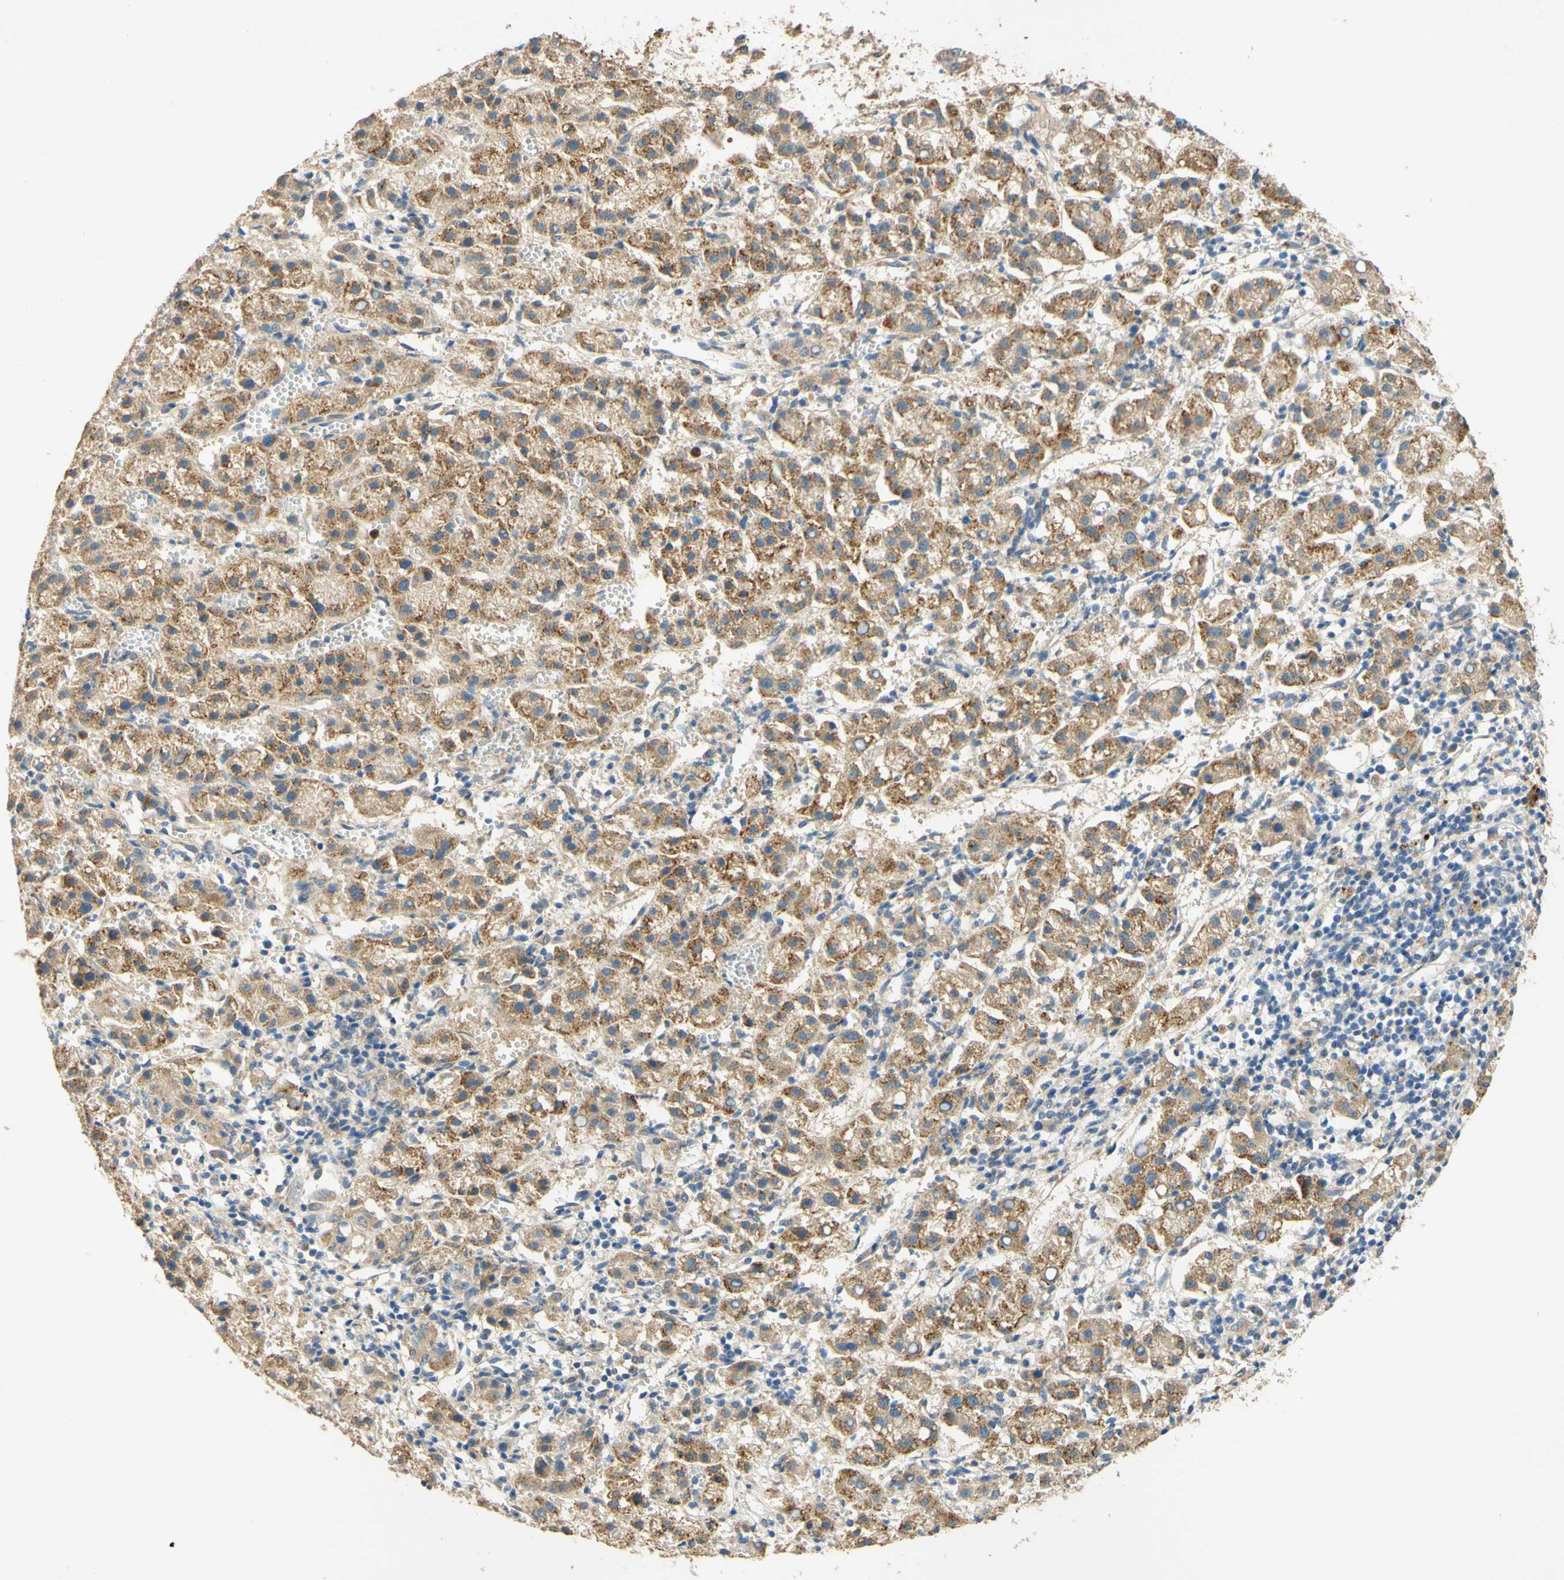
{"staining": {"intensity": "moderate", "quantity": ">75%", "location": "cytoplasmic/membranous"}, "tissue": "liver cancer", "cell_type": "Tumor cells", "image_type": "cancer", "snomed": [{"axis": "morphology", "description": "Carcinoma, Hepatocellular, NOS"}, {"axis": "topography", "description": "Liver"}], "caption": "Immunohistochemical staining of liver cancer reveals medium levels of moderate cytoplasmic/membranous protein expression in approximately >75% of tumor cells. The protein is shown in brown color, while the nuclei are stained blue.", "gene": "ENTREP2", "patient": {"sex": "female", "age": 58}}